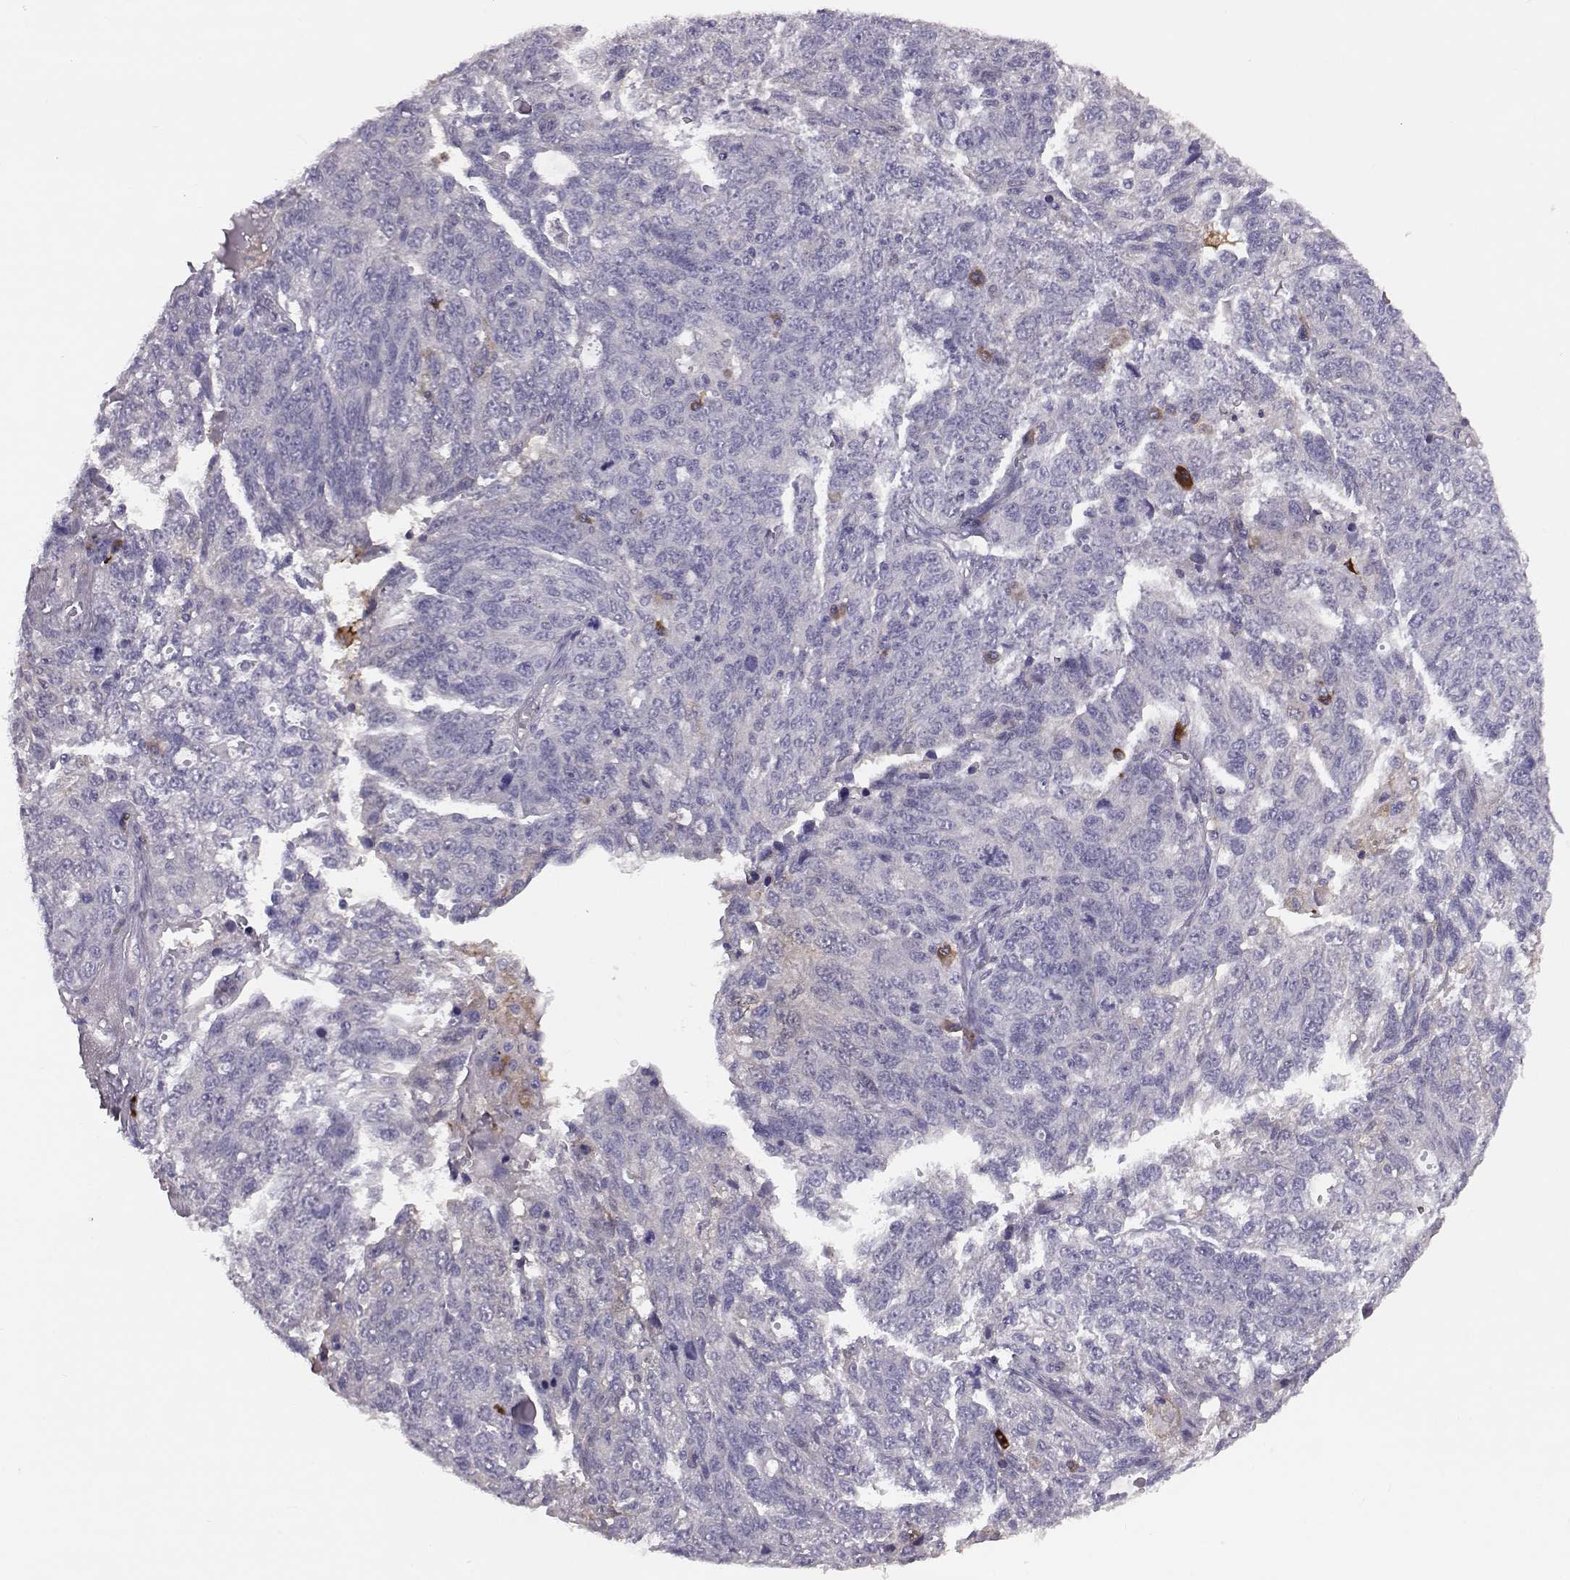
{"staining": {"intensity": "negative", "quantity": "none", "location": "none"}, "tissue": "ovarian cancer", "cell_type": "Tumor cells", "image_type": "cancer", "snomed": [{"axis": "morphology", "description": "Cystadenocarcinoma, serous, NOS"}, {"axis": "topography", "description": "Ovary"}], "caption": "Ovarian cancer stained for a protein using immunohistochemistry (IHC) reveals no positivity tumor cells.", "gene": "ADGRG5", "patient": {"sex": "female", "age": 71}}